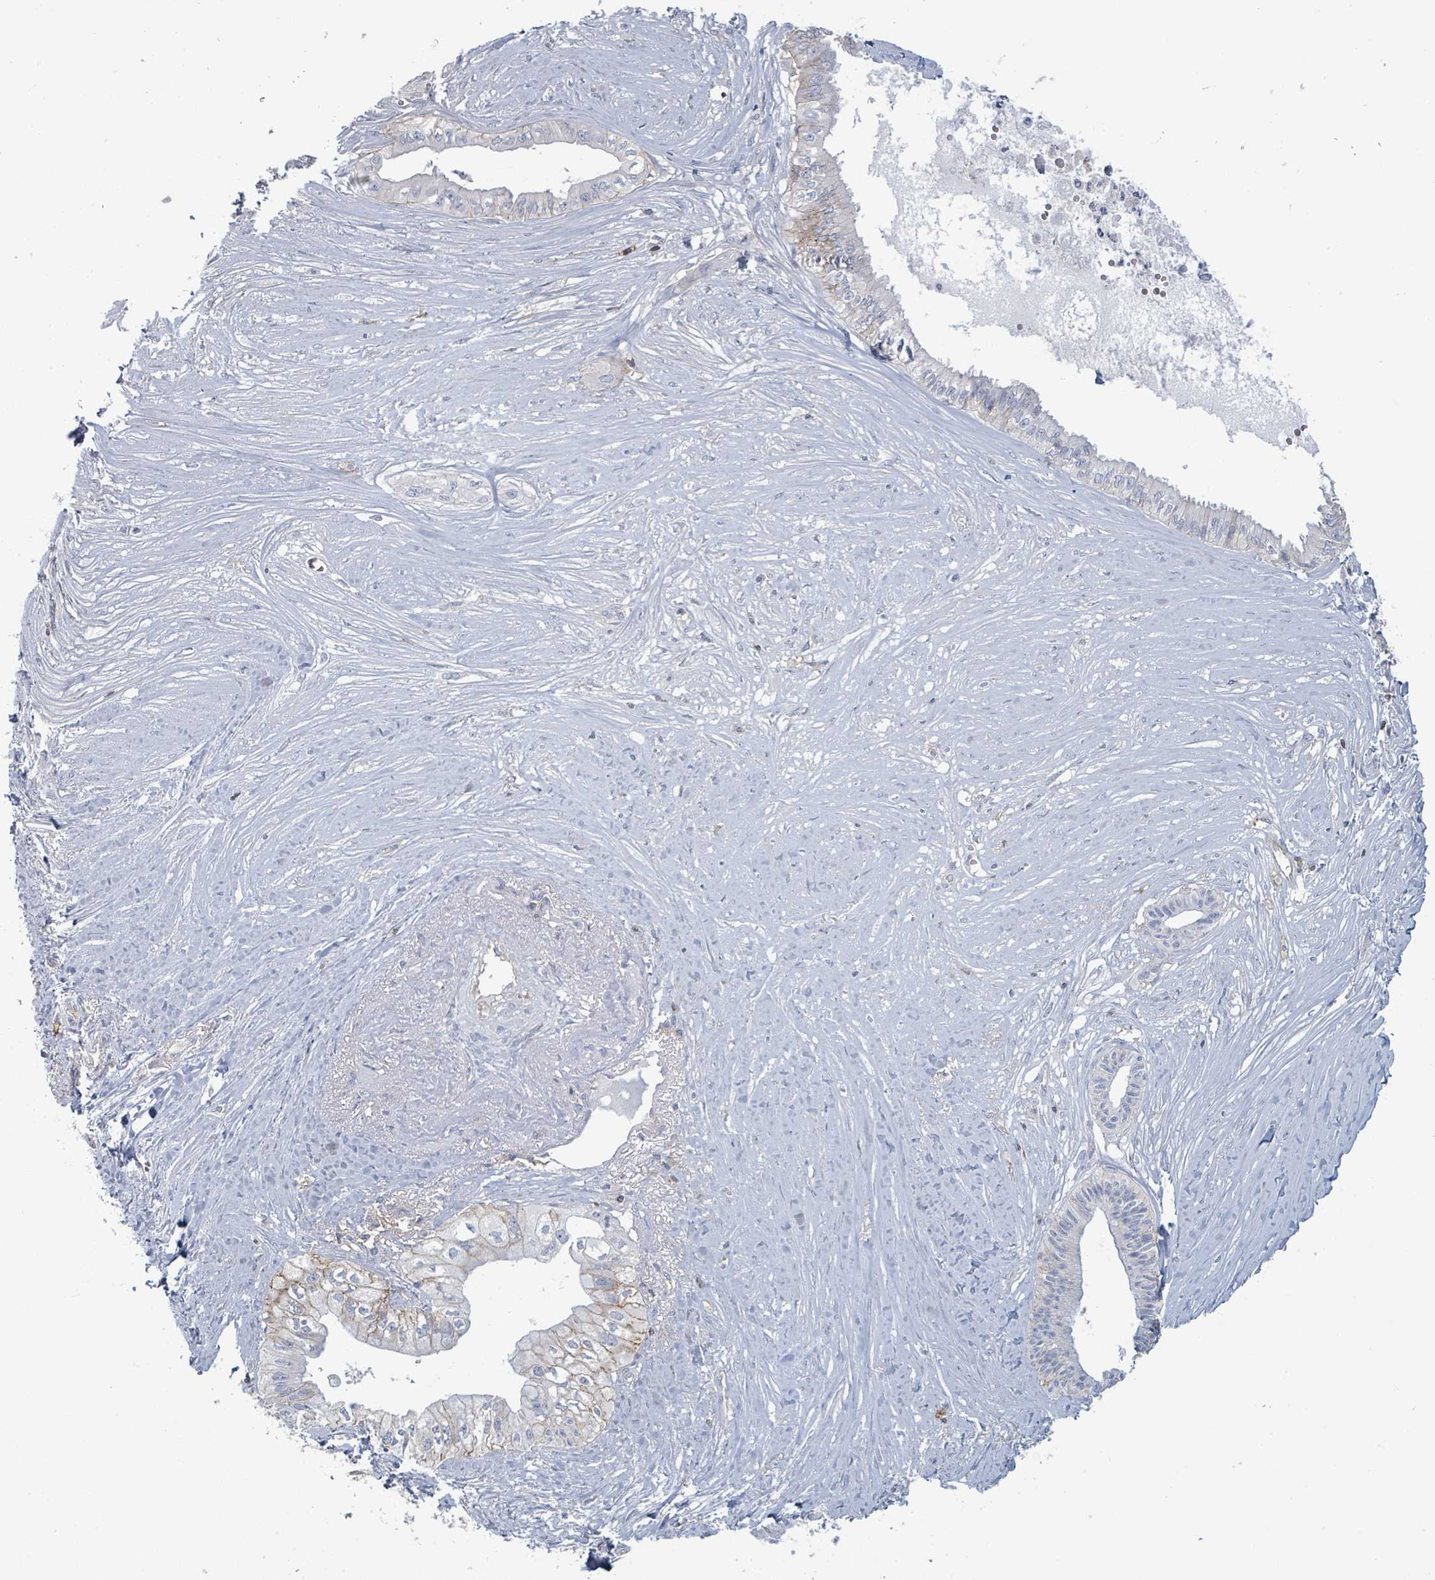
{"staining": {"intensity": "negative", "quantity": "none", "location": "none"}, "tissue": "pancreatic cancer", "cell_type": "Tumor cells", "image_type": "cancer", "snomed": [{"axis": "morphology", "description": "Adenocarcinoma, NOS"}, {"axis": "topography", "description": "Pancreas"}], "caption": "Tumor cells show no significant positivity in pancreatic adenocarcinoma.", "gene": "TNFRSF14", "patient": {"sex": "male", "age": 71}}